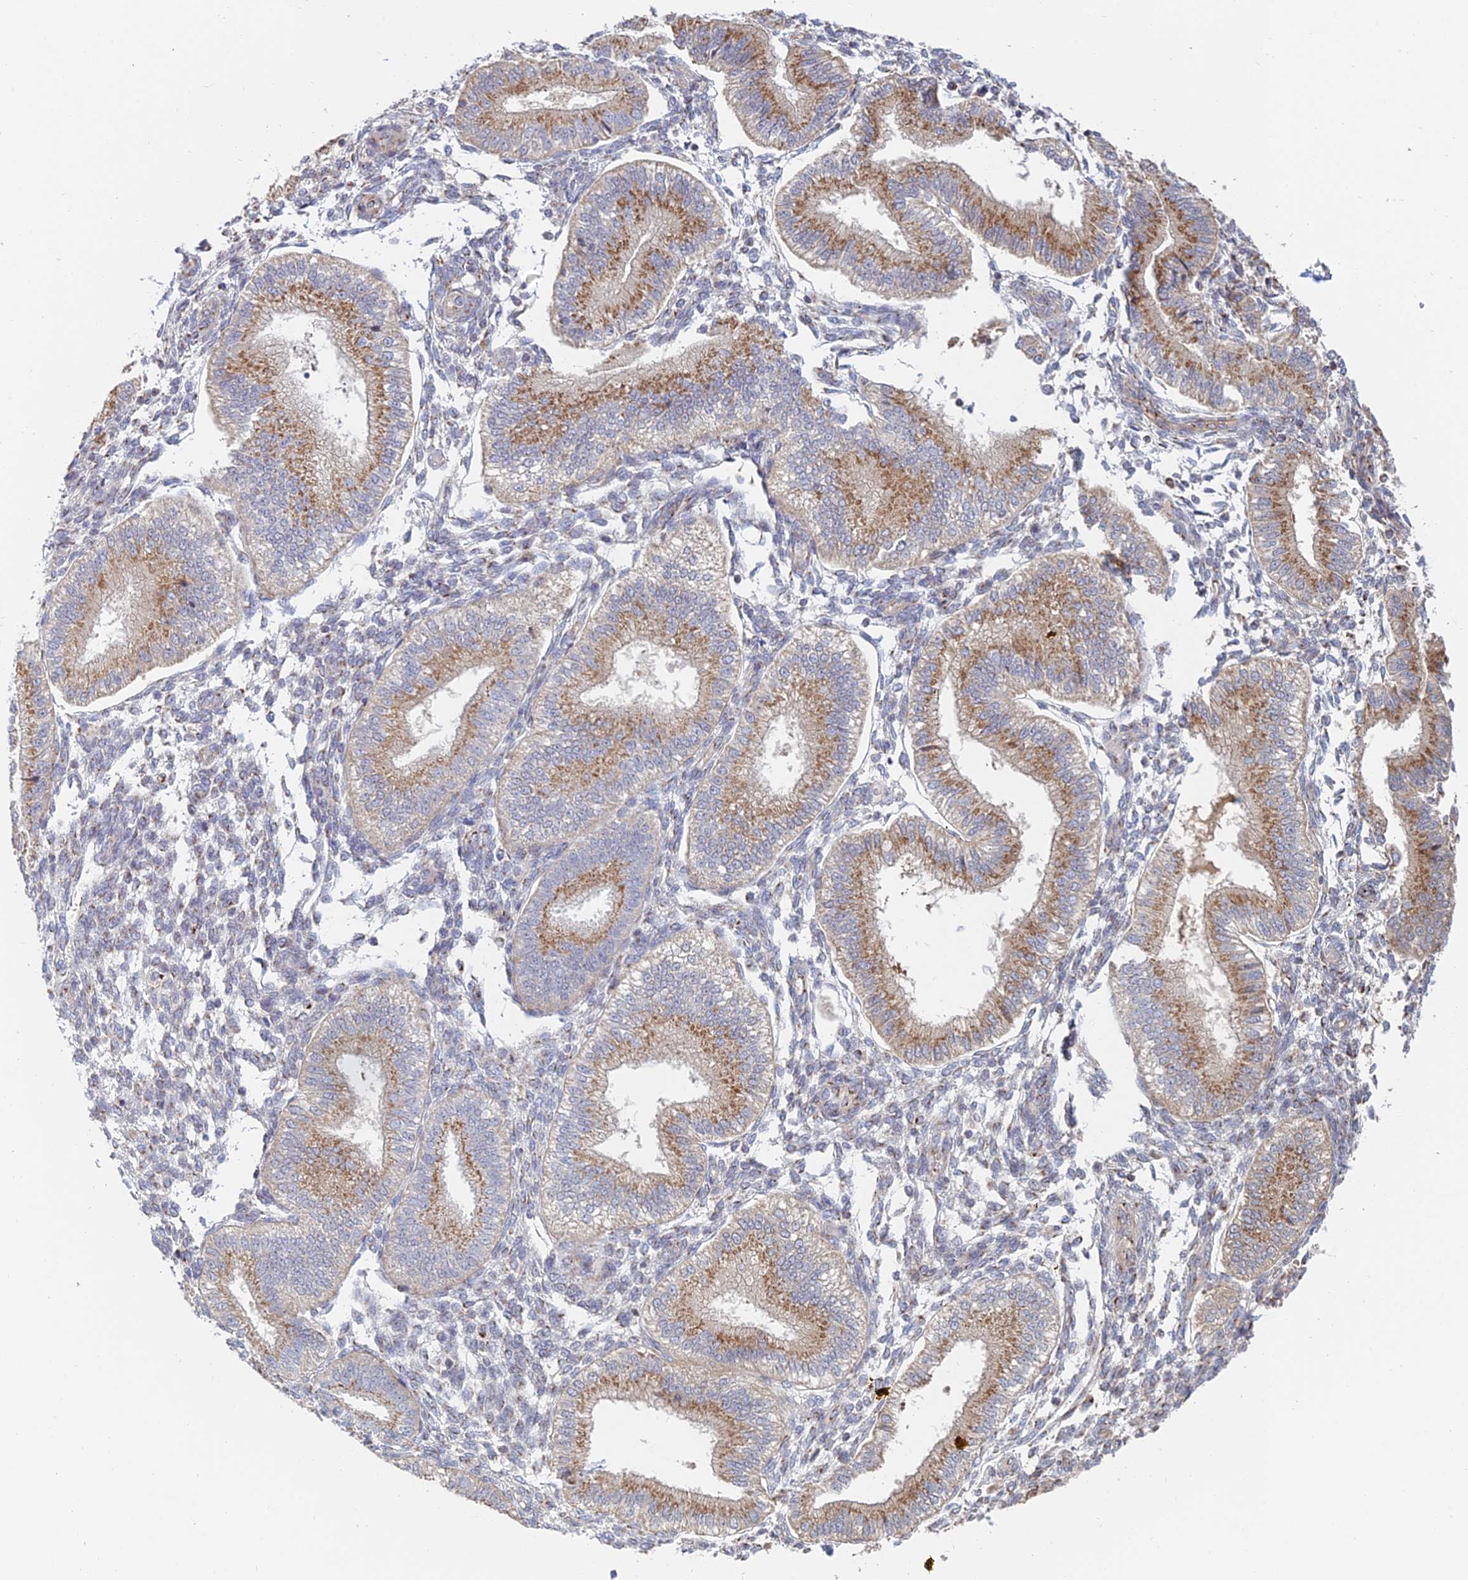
{"staining": {"intensity": "negative", "quantity": "none", "location": "none"}, "tissue": "endometrium", "cell_type": "Cells in endometrial stroma", "image_type": "normal", "snomed": [{"axis": "morphology", "description": "Normal tissue, NOS"}, {"axis": "topography", "description": "Endometrium"}], "caption": "DAB (3,3'-diaminobenzidine) immunohistochemical staining of benign human endometrium reveals no significant positivity in cells in endometrial stroma.", "gene": "ENSG00000267561", "patient": {"sex": "female", "age": 39}}